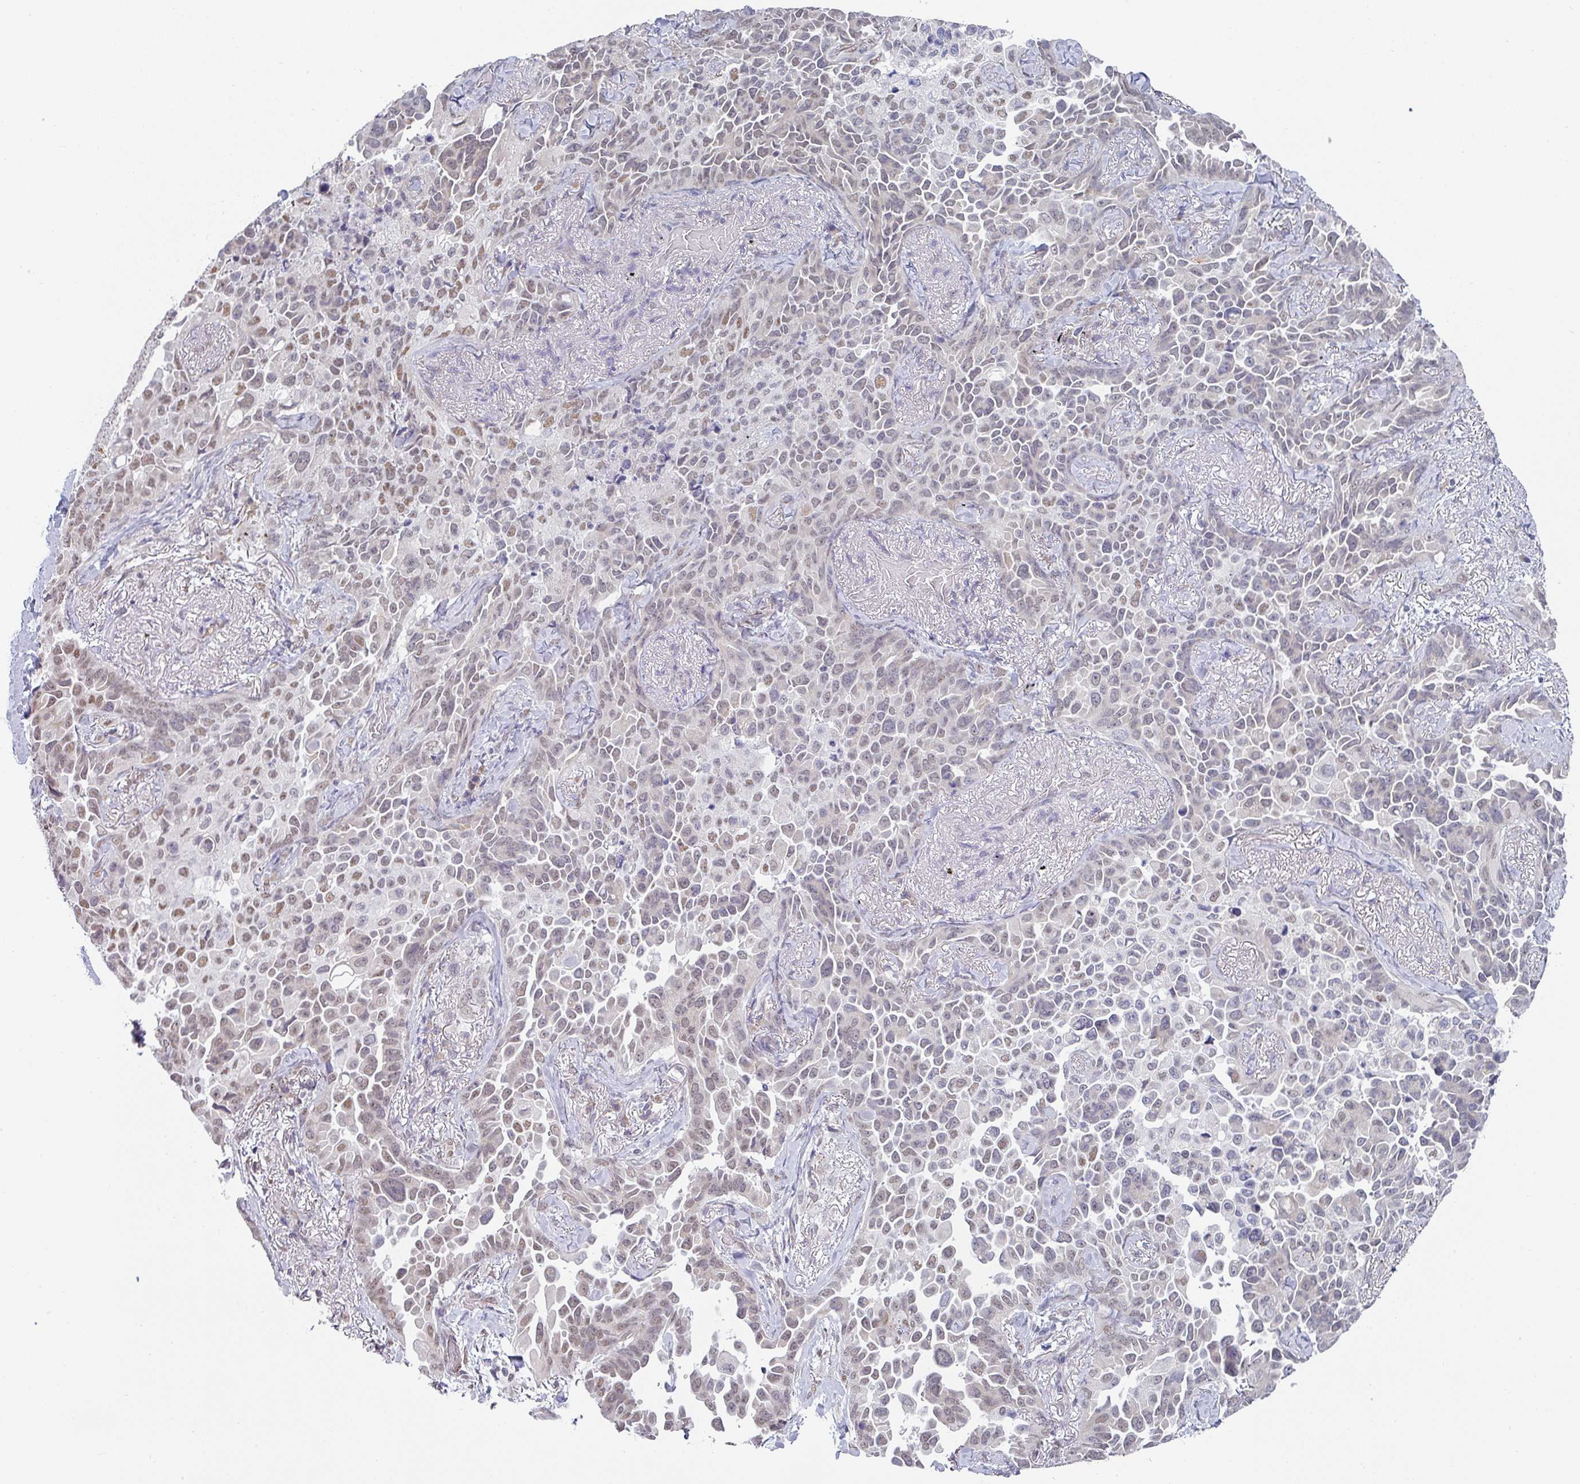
{"staining": {"intensity": "weak", "quantity": "25%-75%", "location": "nuclear"}, "tissue": "lung cancer", "cell_type": "Tumor cells", "image_type": "cancer", "snomed": [{"axis": "morphology", "description": "Adenocarcinoma, NOS"}, {"axis": "topography", "description": "Lung"}], "caption": "Adenocarcinoma (lung) was stained to show a protein in brown. There is low levels of weak nuclear expression in approximately 25%-75% of tumor cells.", "gene": "TMED5", "patient": {"sex": "female", "age": 67}}